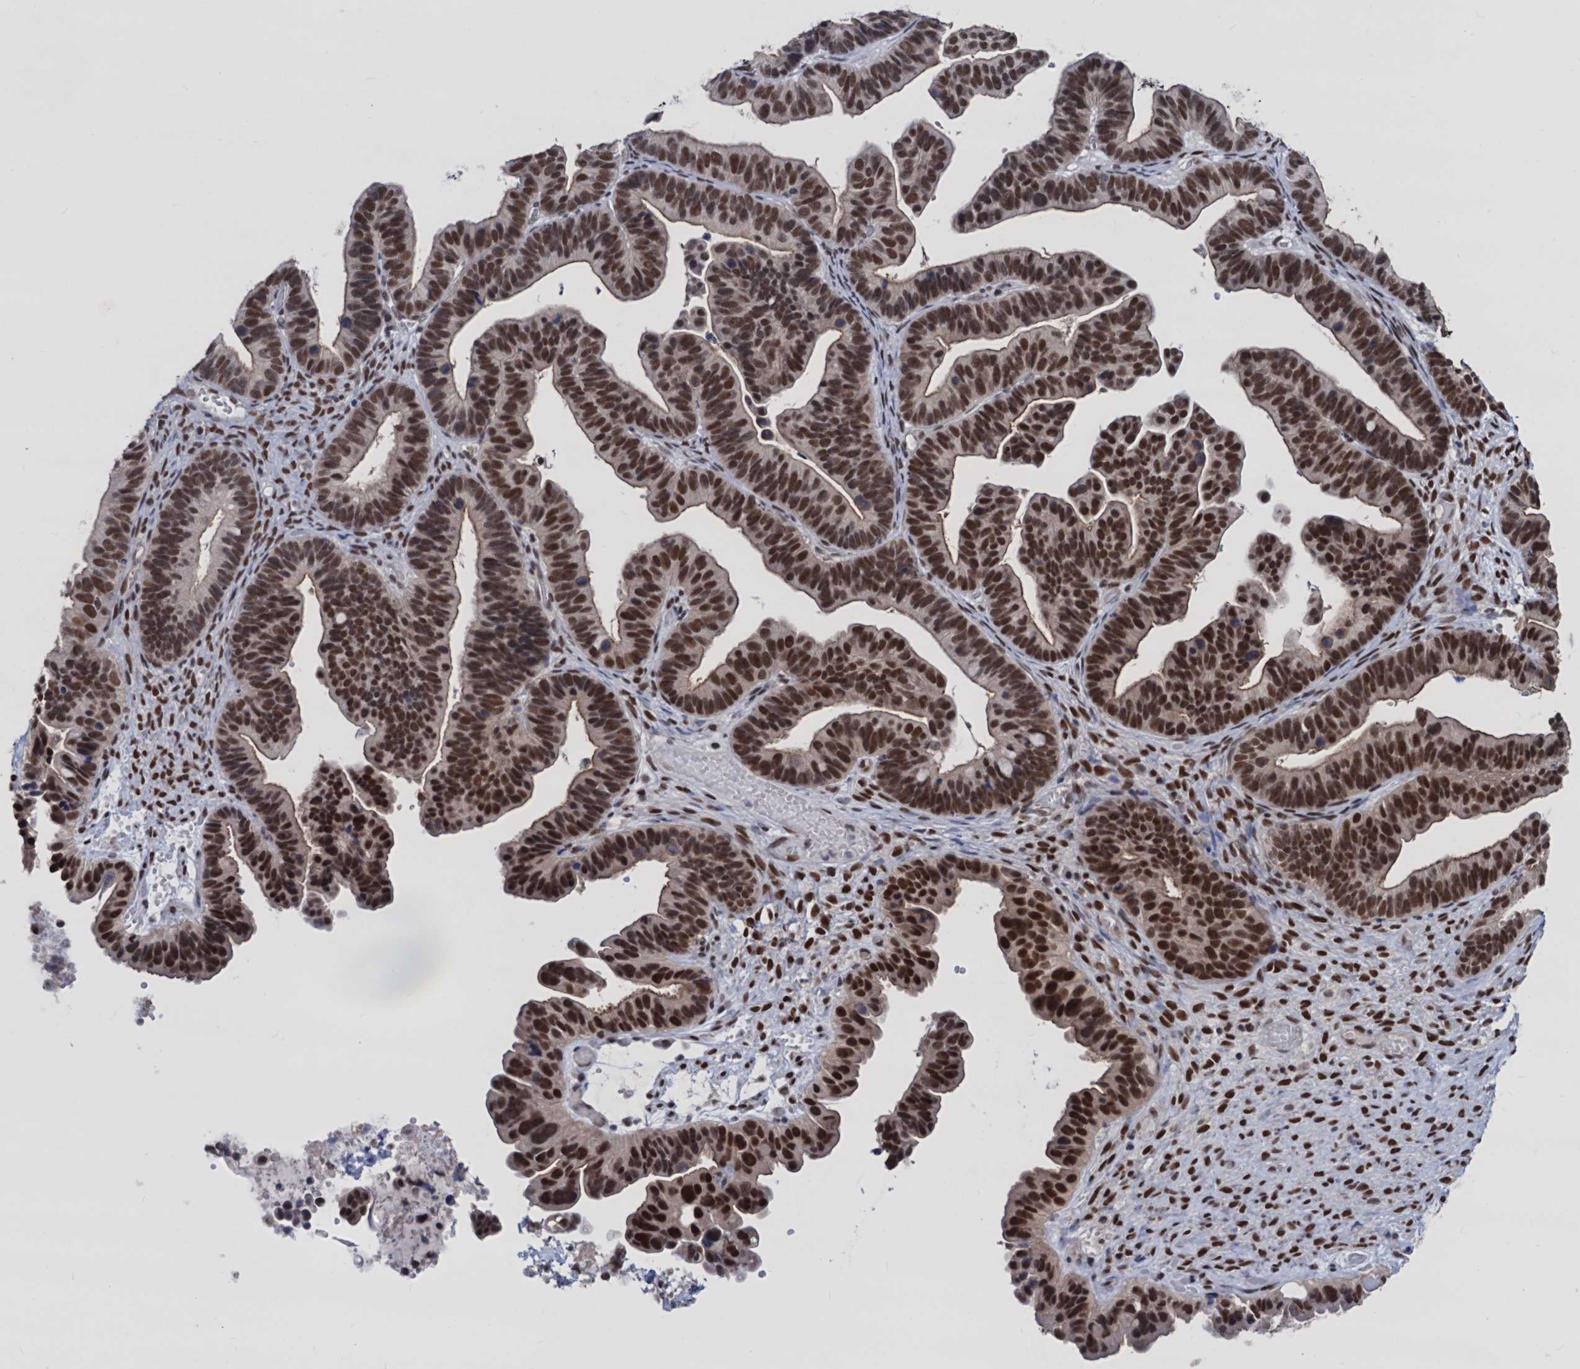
{"staining": {"intensity": "strong", "quantity": ">75%", "location": "nuclear"}, "tissue": "ovarian cancer", "cell_type": "Tumor cells", "image_type": "cancer", "snomed": [{"axis": "morphology", "description": "Cystadenocarcinoma, serous, NOS"}, {"axis": "topography", "description": "Ovary"}], "caption": "Ovarian serous cystadenocarcinoma was stained to show a protein in brown. There is high levels of strong nuclear expression in about >75% of tumor cells.", "gene": "GALNT11", "patient": {"sex": "female", "age": 56}}